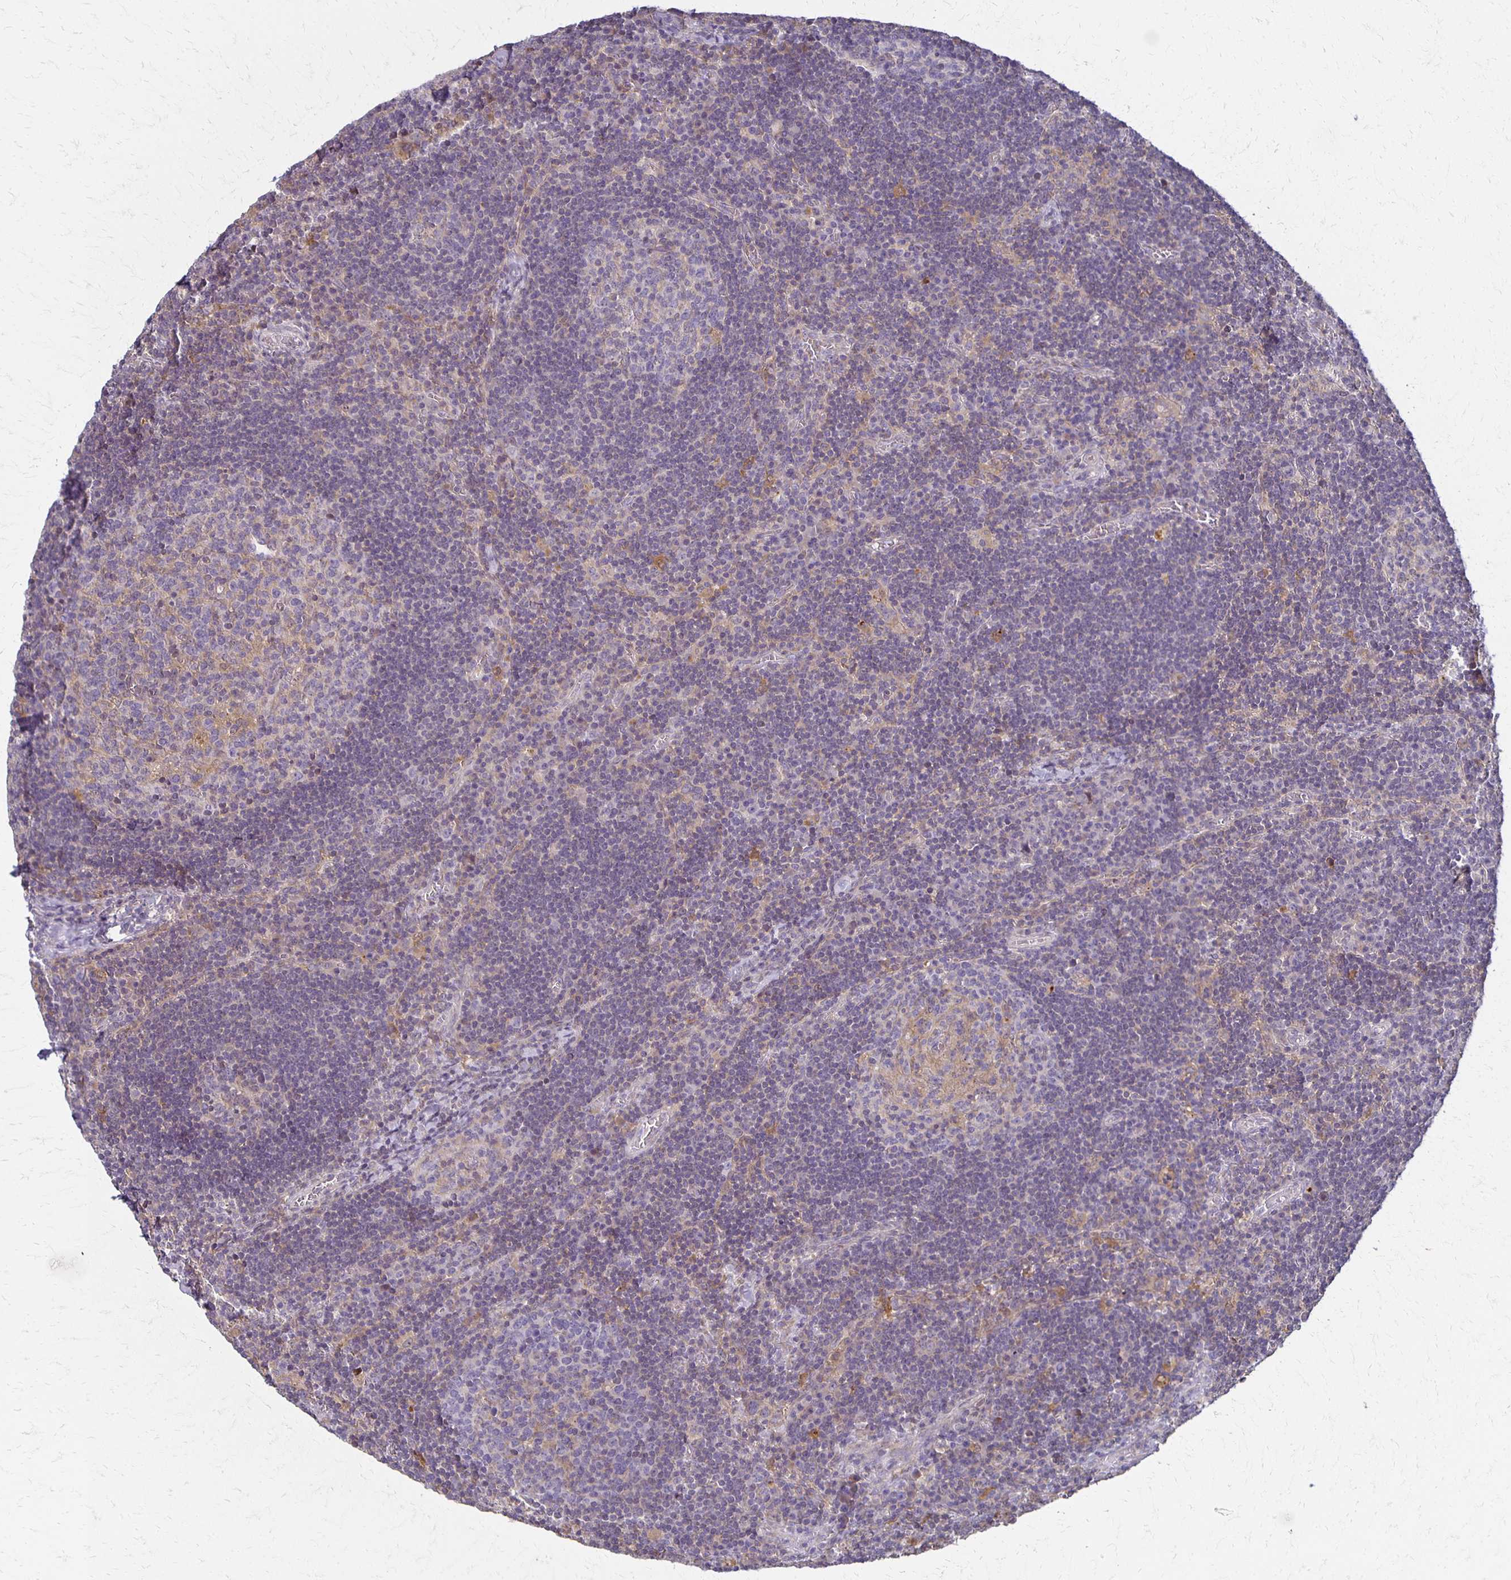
{"staining": {"intensity": "weak", "quantity": "<25%", "location": "cytoplasmic/membranous"}, "tissue": "lymph node", "cell_type": "Germinal center cells", "image_type": "normal", "snomed": [{"axis": "morphology", "description": "Normal tissue, NOS"}, {"axis": "topography", "description": "Lymph node"}], "caption": "An IHC photomicrograph of normal lymph node is shown. There is no staining in germinal center cells of lymph node. (Stains: DAB (3,3'-diaminobenzidine) IHC with hematoxylin counter stain, Microscopy: brightfield microscopy at high magnification).", "gene": "GPX4", "patient": {"sex": "male", "age": 67}}